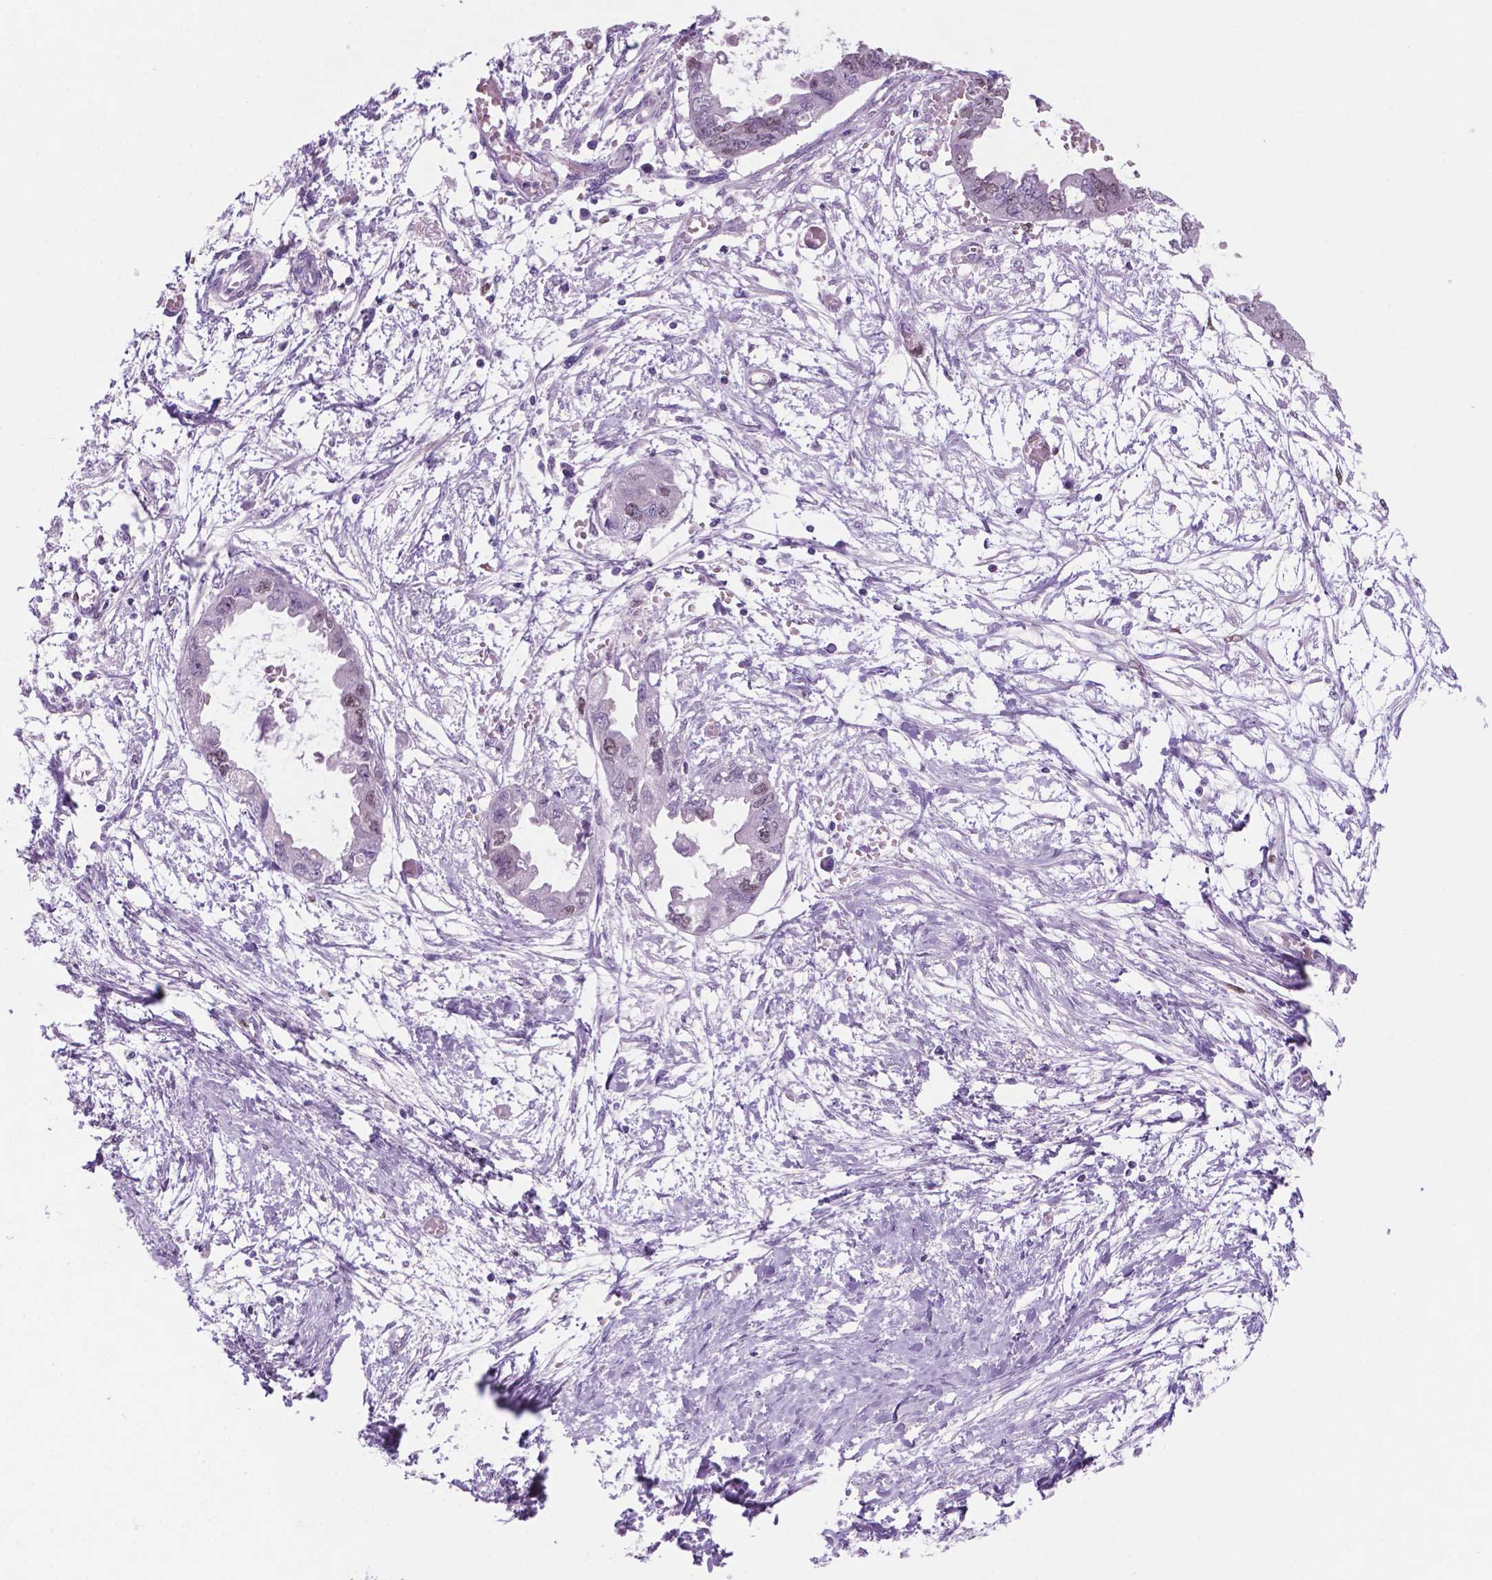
{"staining": {"intensity": "weak", "quantity": "<25%", "location": "nuclear"}, "tissue": "endometrial cancer", "cell_type": "Tumor cells", "image_type": "cancer", "snomed": [{"axis": "morphology", "description": "Adenocarcinoma, NOS"}, {"axis": "morphology", "description": "Adenocarcinoma, metastatic, NOS"}, {"axis": "topography", "description": "Adipose tissue"}, {"axis": "topography", "description": "Endometrium"}], "caption": "IHC photomicrograph of human metastatic adenocarcinoma (endometrial) stained for a protein (brown), which shows no staining in tumor cells.", "gene": "NCAPH2", "patient": {"sex": "female", "age": 67}}